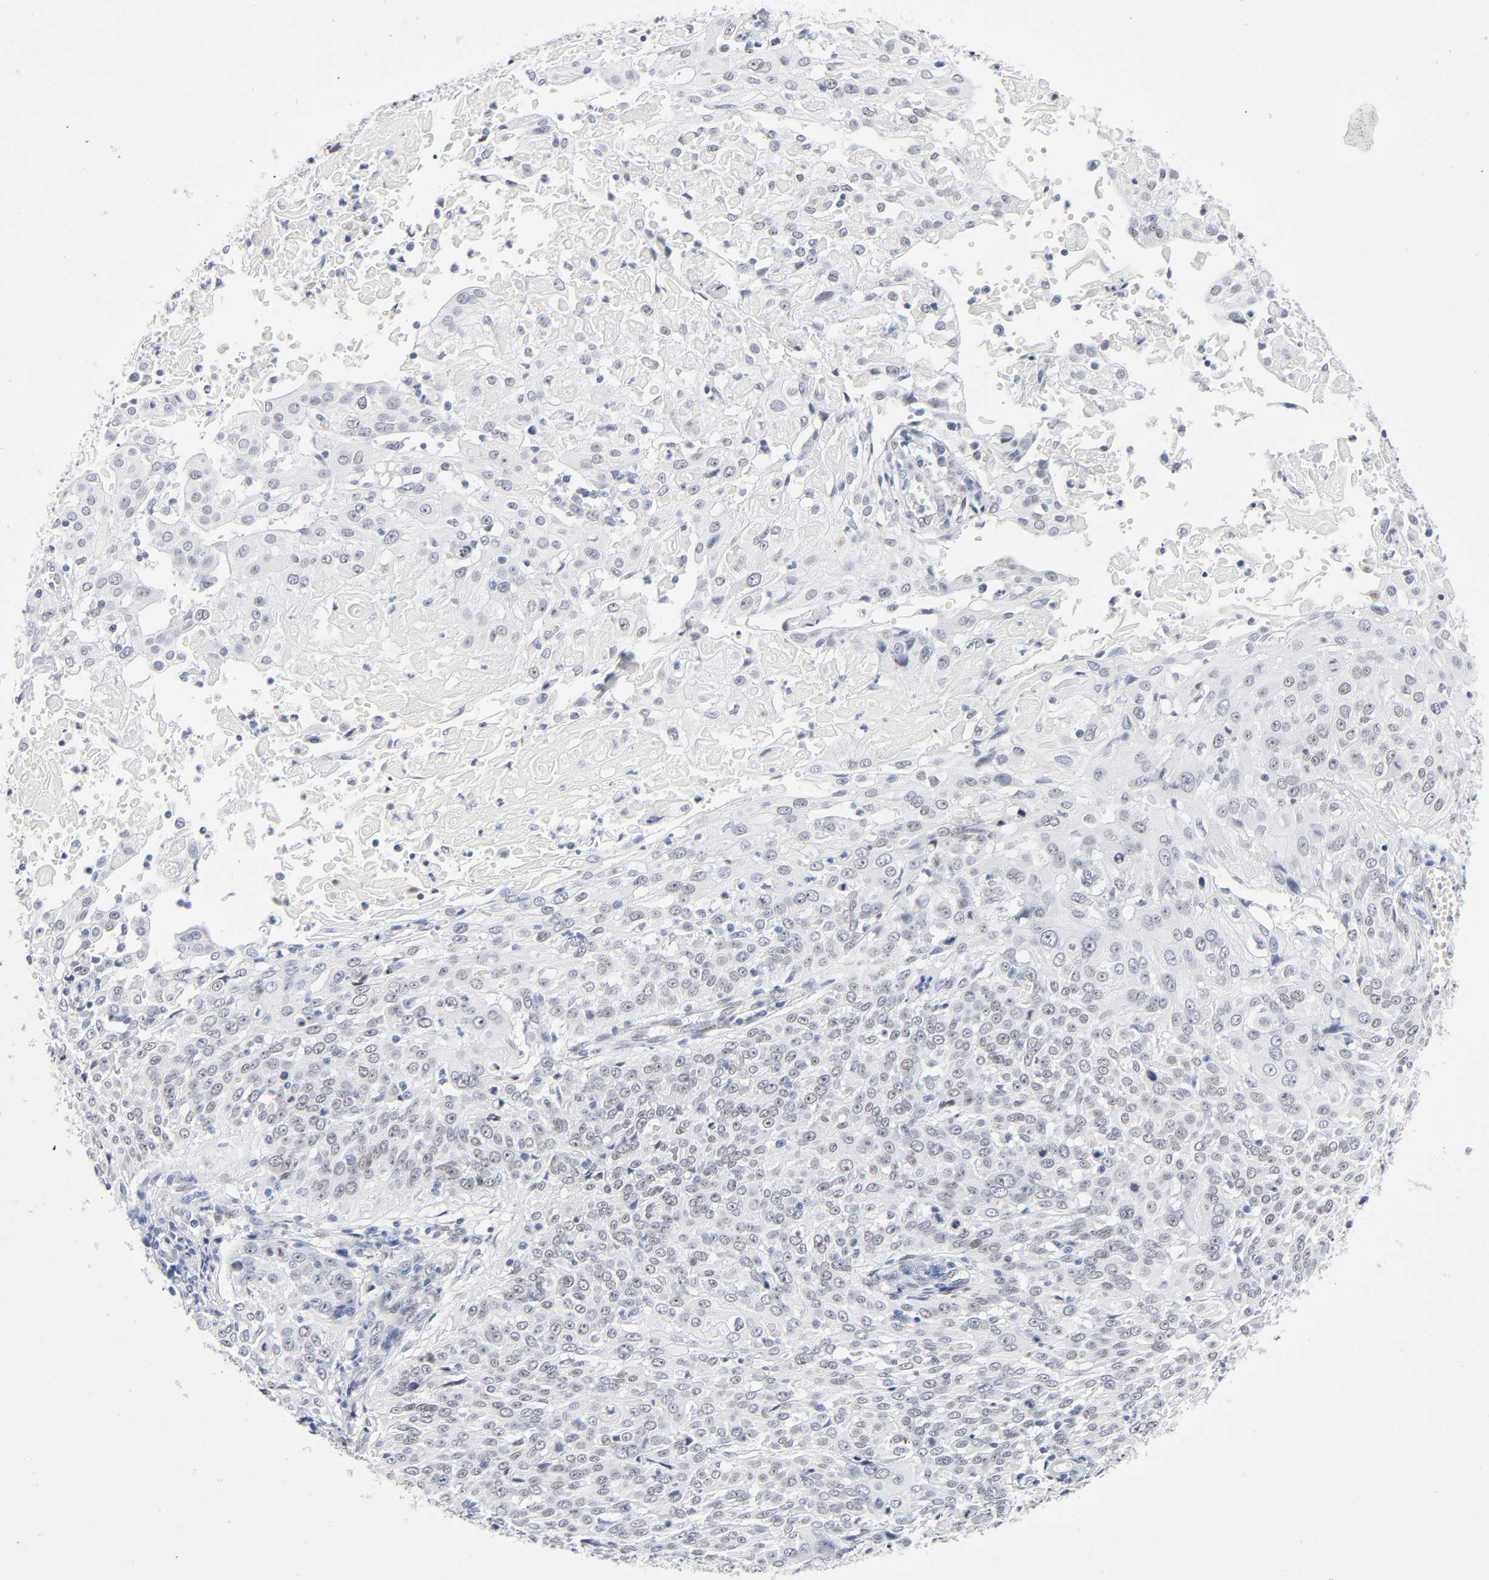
{"staining": {"intensity": "negative", "quantity": "none", "location": "none"}, "tissue": "cervical cancer", "cell_type": "Tumor cells", "image_type": "cancer", "snomed": [{"axis": "morphology", "description": "Squamous cell carcinoma, NOS"}, {"axis": "topography", "description": "Cervix"}], "caption": "High magnification brightfield microscopy of cervical cancer stained with DAB (3,3'-diaminobenzidine) (brown) and counterstained with hematoxylin (blue): tumor cells show no significant expression.", "gene": "NFIC", "patient": {"sex": "female", "age": 39}}